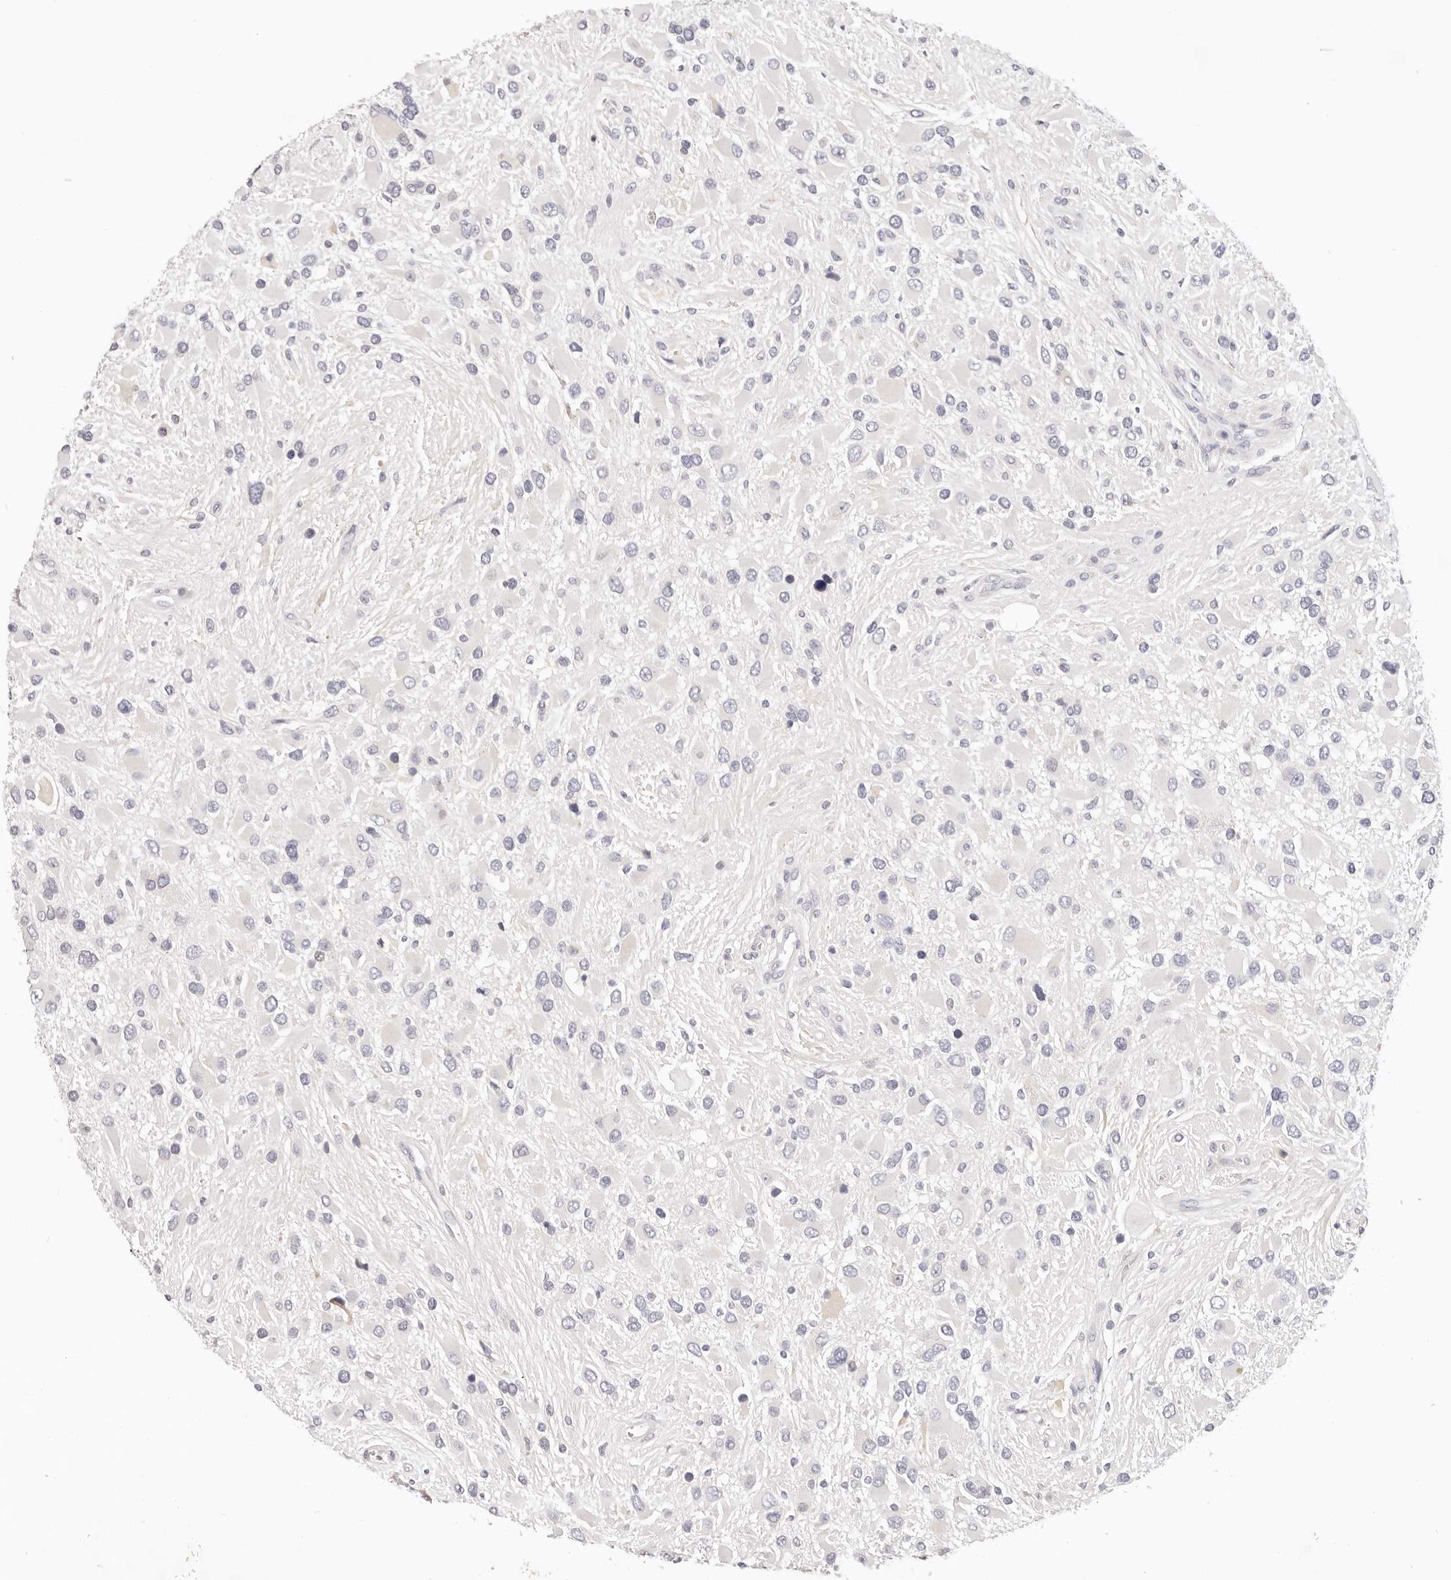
{"staining": {"intensity": "negative", "quantity": "none", "location": "none"}, "tissue": "glioma", "cell_type": "Tumor cells", "image_type": "cancer", "snomed": [{"axis": "morphology", "description": "Glioma, malignant, High grade"}, {"axis": "topography", "description": "Brain"}], "caption": "High power microscopy image of an immunohistochemistry (IHC) histopathology image of malignant glioma (high-grade), revealing no significant staining in tumor cells.", "gene": "GGPS1", "patient": {"sex": "male", "age": 53}}